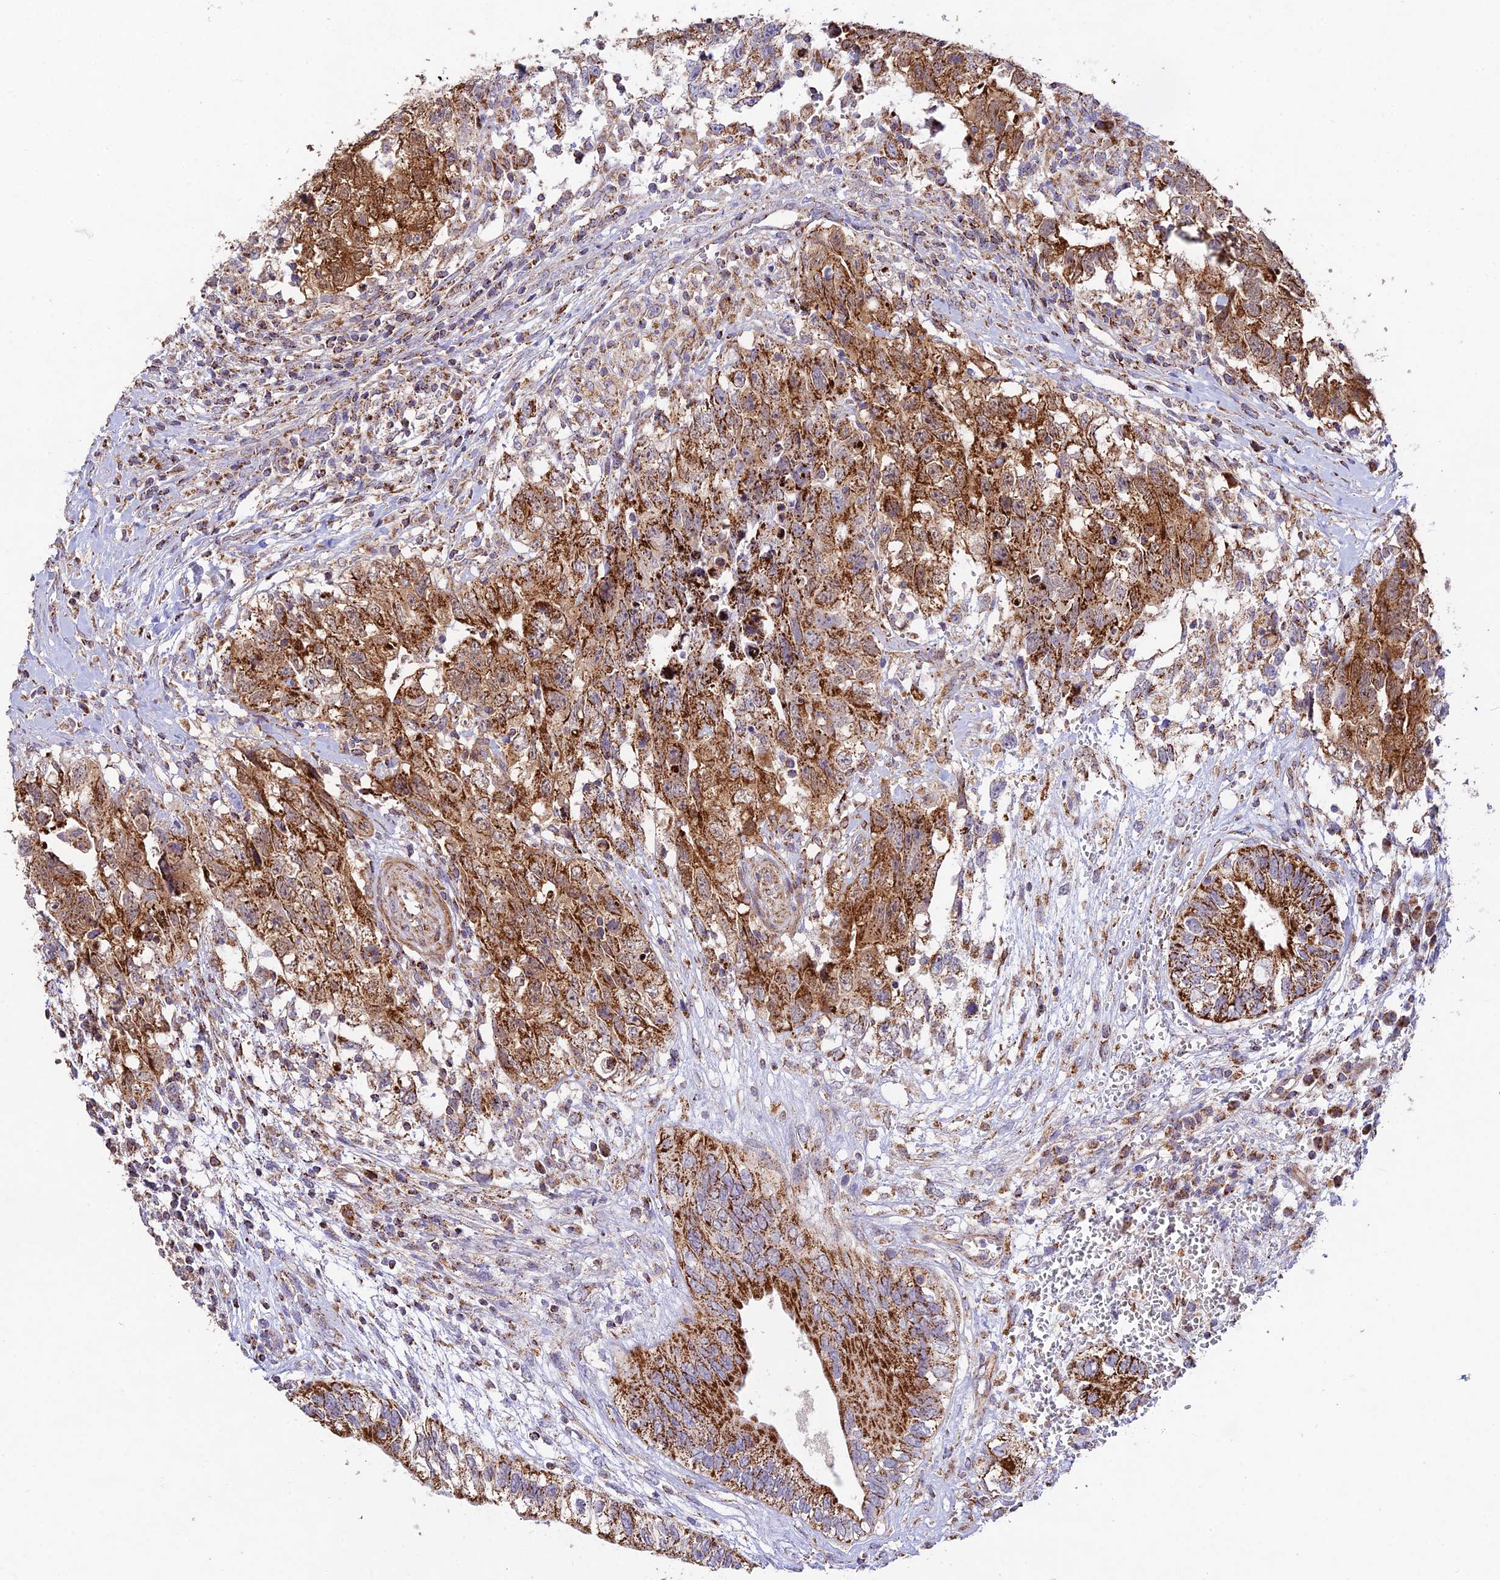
{"staining": {"intensity": "strong", "quantity": ">75%", "location": "cytoplasmic/membranous"}, "tissue": "testis cancer", "cell_type": "Tumor cells", "image_type": "cancer", "snomed": [{"axis": "morphology", "description": "Seminoma, NOS"}, {"axis": "morphology", "description": "Carcinoma, Embryonal, NOS"}, {"axis": "topography", "description": "Testis"}], "caption": "Immunohistochemical staining of human seminoma (testis) reveals strong cytoplasmic/membranous protein expression in approximately >75% of tumor cells. (DAB IHC with brightfield microscopy, high magnification).", "gene": "KHDC3L", "patient": {"sex": "male", "age": 29}}